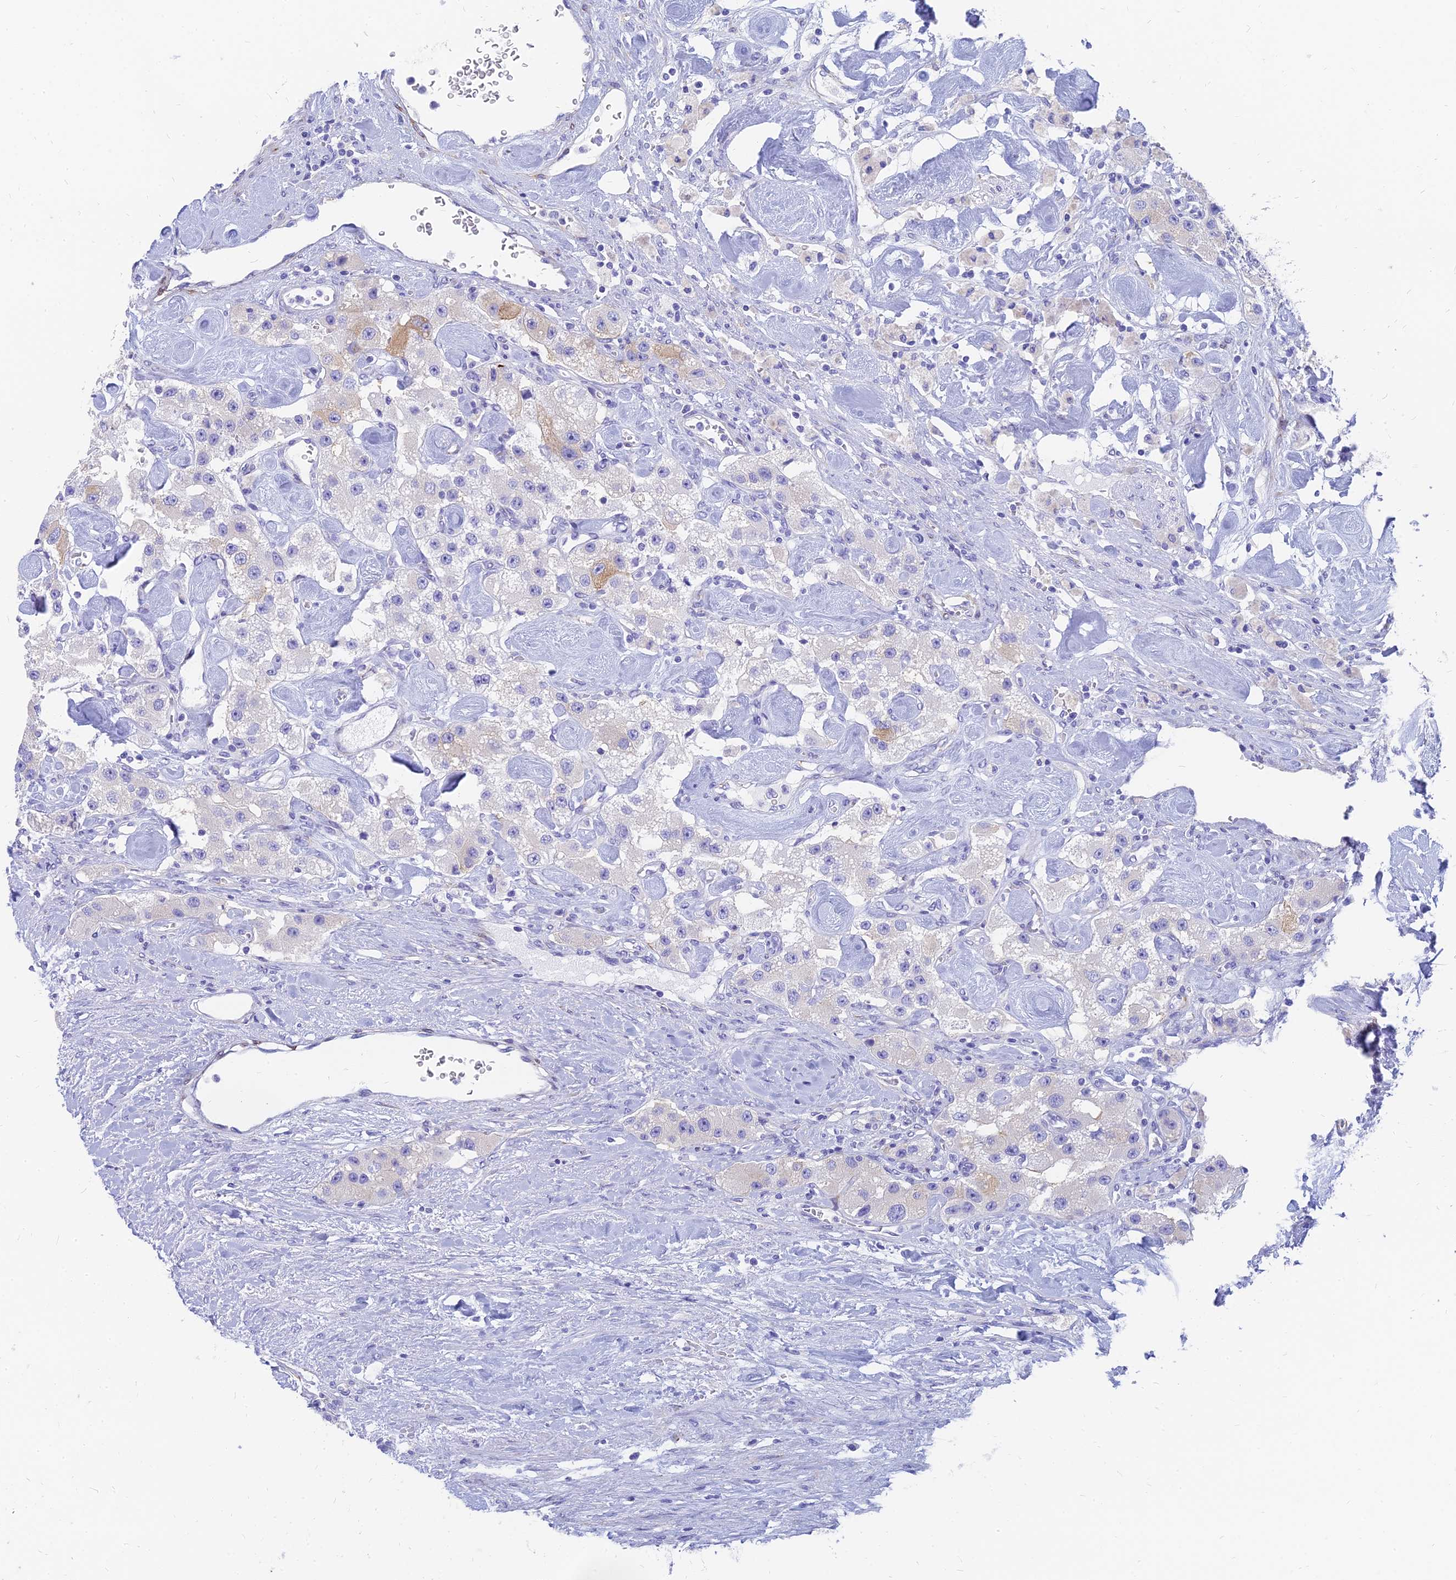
{"staining": {"intensity": "moderate", "quantity": "<25%", "location": "cytoplasmic/membranous"}, "tissue": "carcinoid", "cell_type": "Tumor cells", "image_type": "cancer", "snomed": [{"axis": "morphology", "description": "Carcinoid, malignant, NOS"}, {"axis": "topography", "description": "Pancreas"}], "caption": "There is low levels of moderate cytoplasmic/membranous positivity in tumor cells of carcinoid, as demonstrated by immunohistochemical staining (brown color).", "gene": "SLC36A2", "patient": {"sex": "male", "age": 41}}